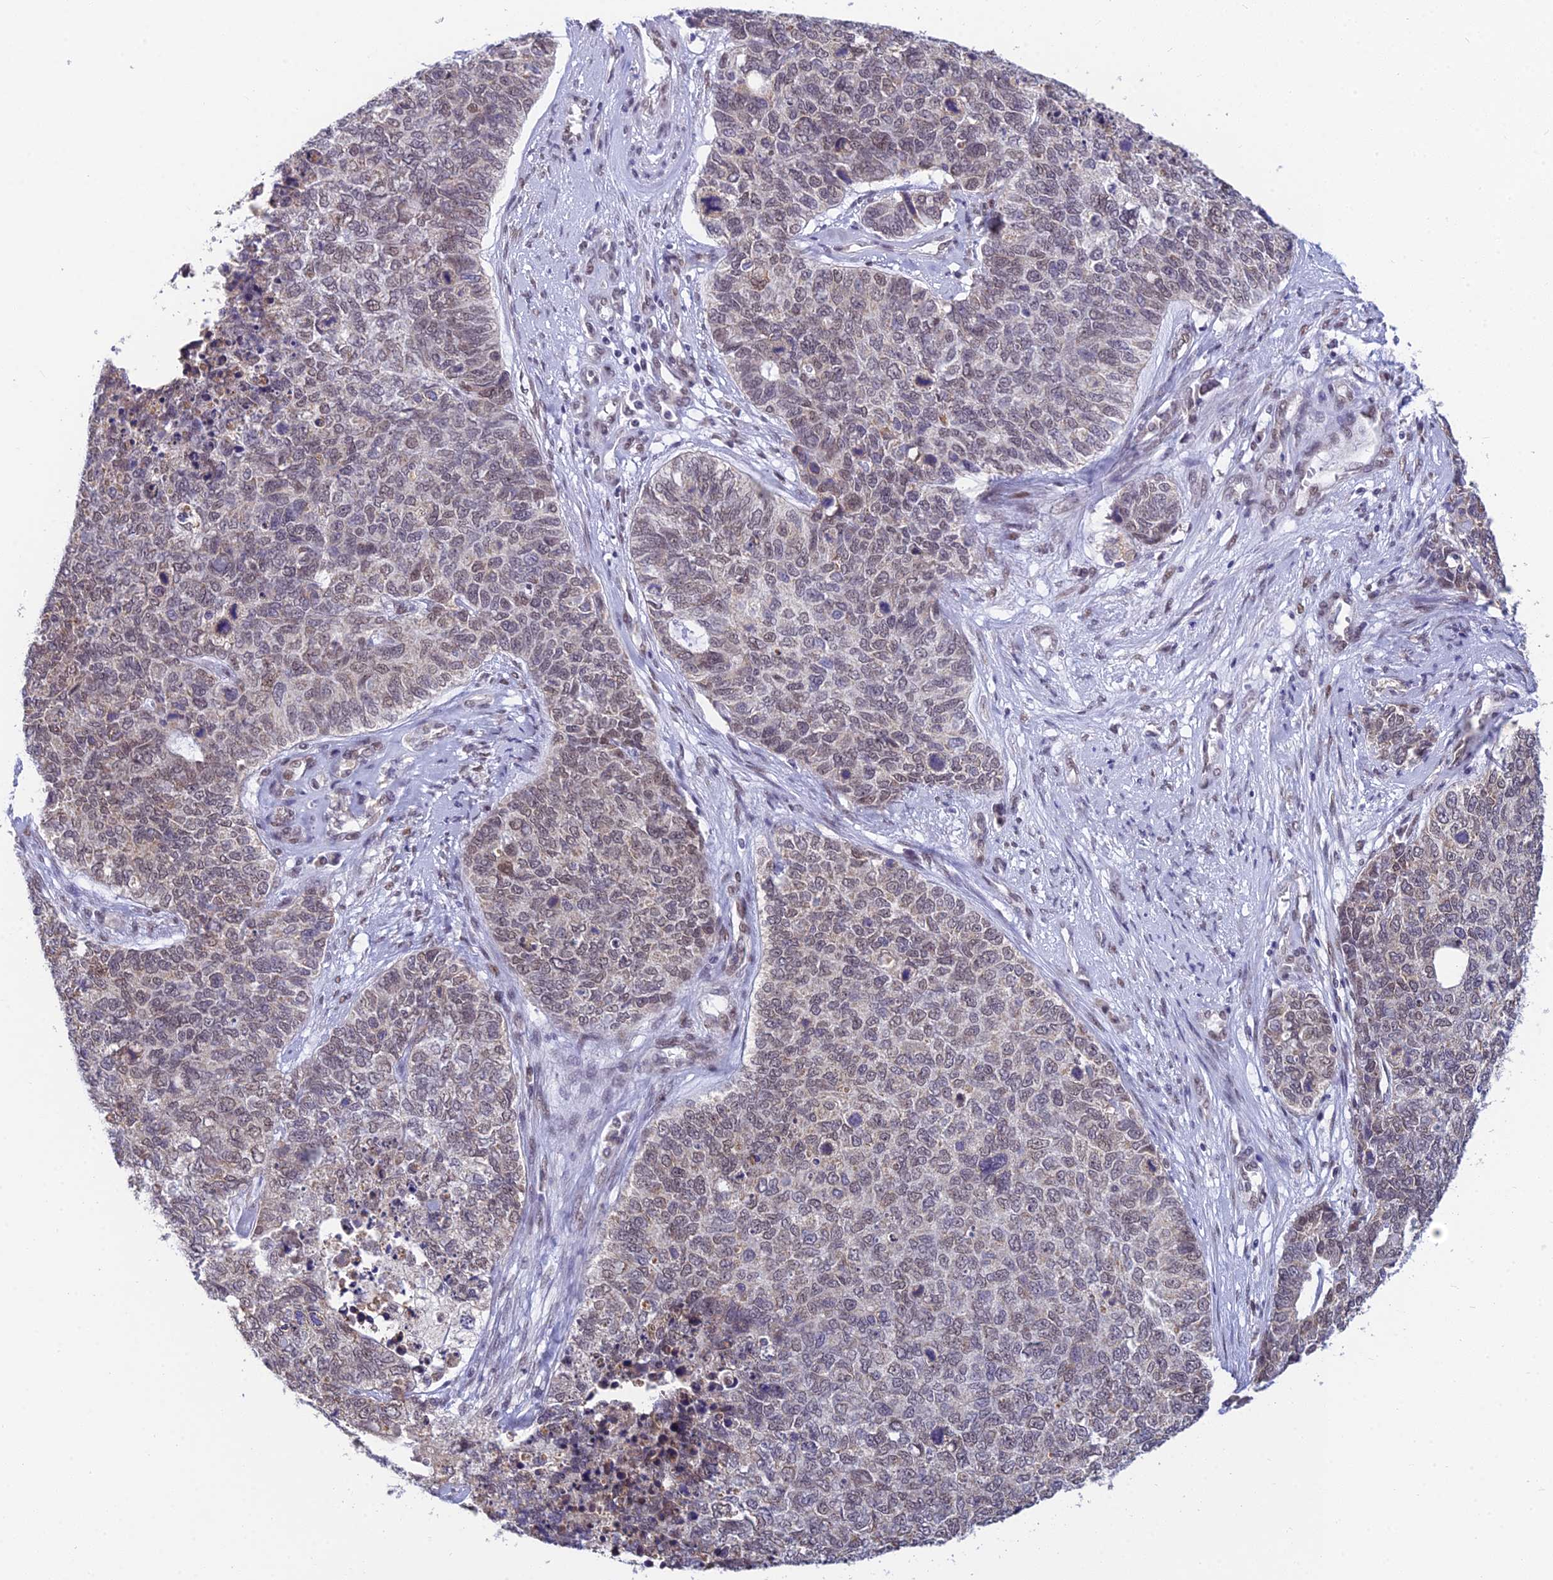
{"staining": {"intensity": "weak", "quantity": "25%-75%", "location": "nuclear"}, "tissue": "cervical cancer", "cell_type": "Tumor cells", "image_type": "cancer", "snomed": [{"axis": "morphology", "description": "Squamous cell carcinoma, NOS"}, {"axis": "topography", "description": "Cervix"}], "caption": "Protein positivity by IHC reveals weak nuclear positivity in approximately 25%-75% of tumor cells in cervical cancer (squamous cell carcinoma).", "gene": "C2orf49", "patient": {"sex": "female", "age": 63}}